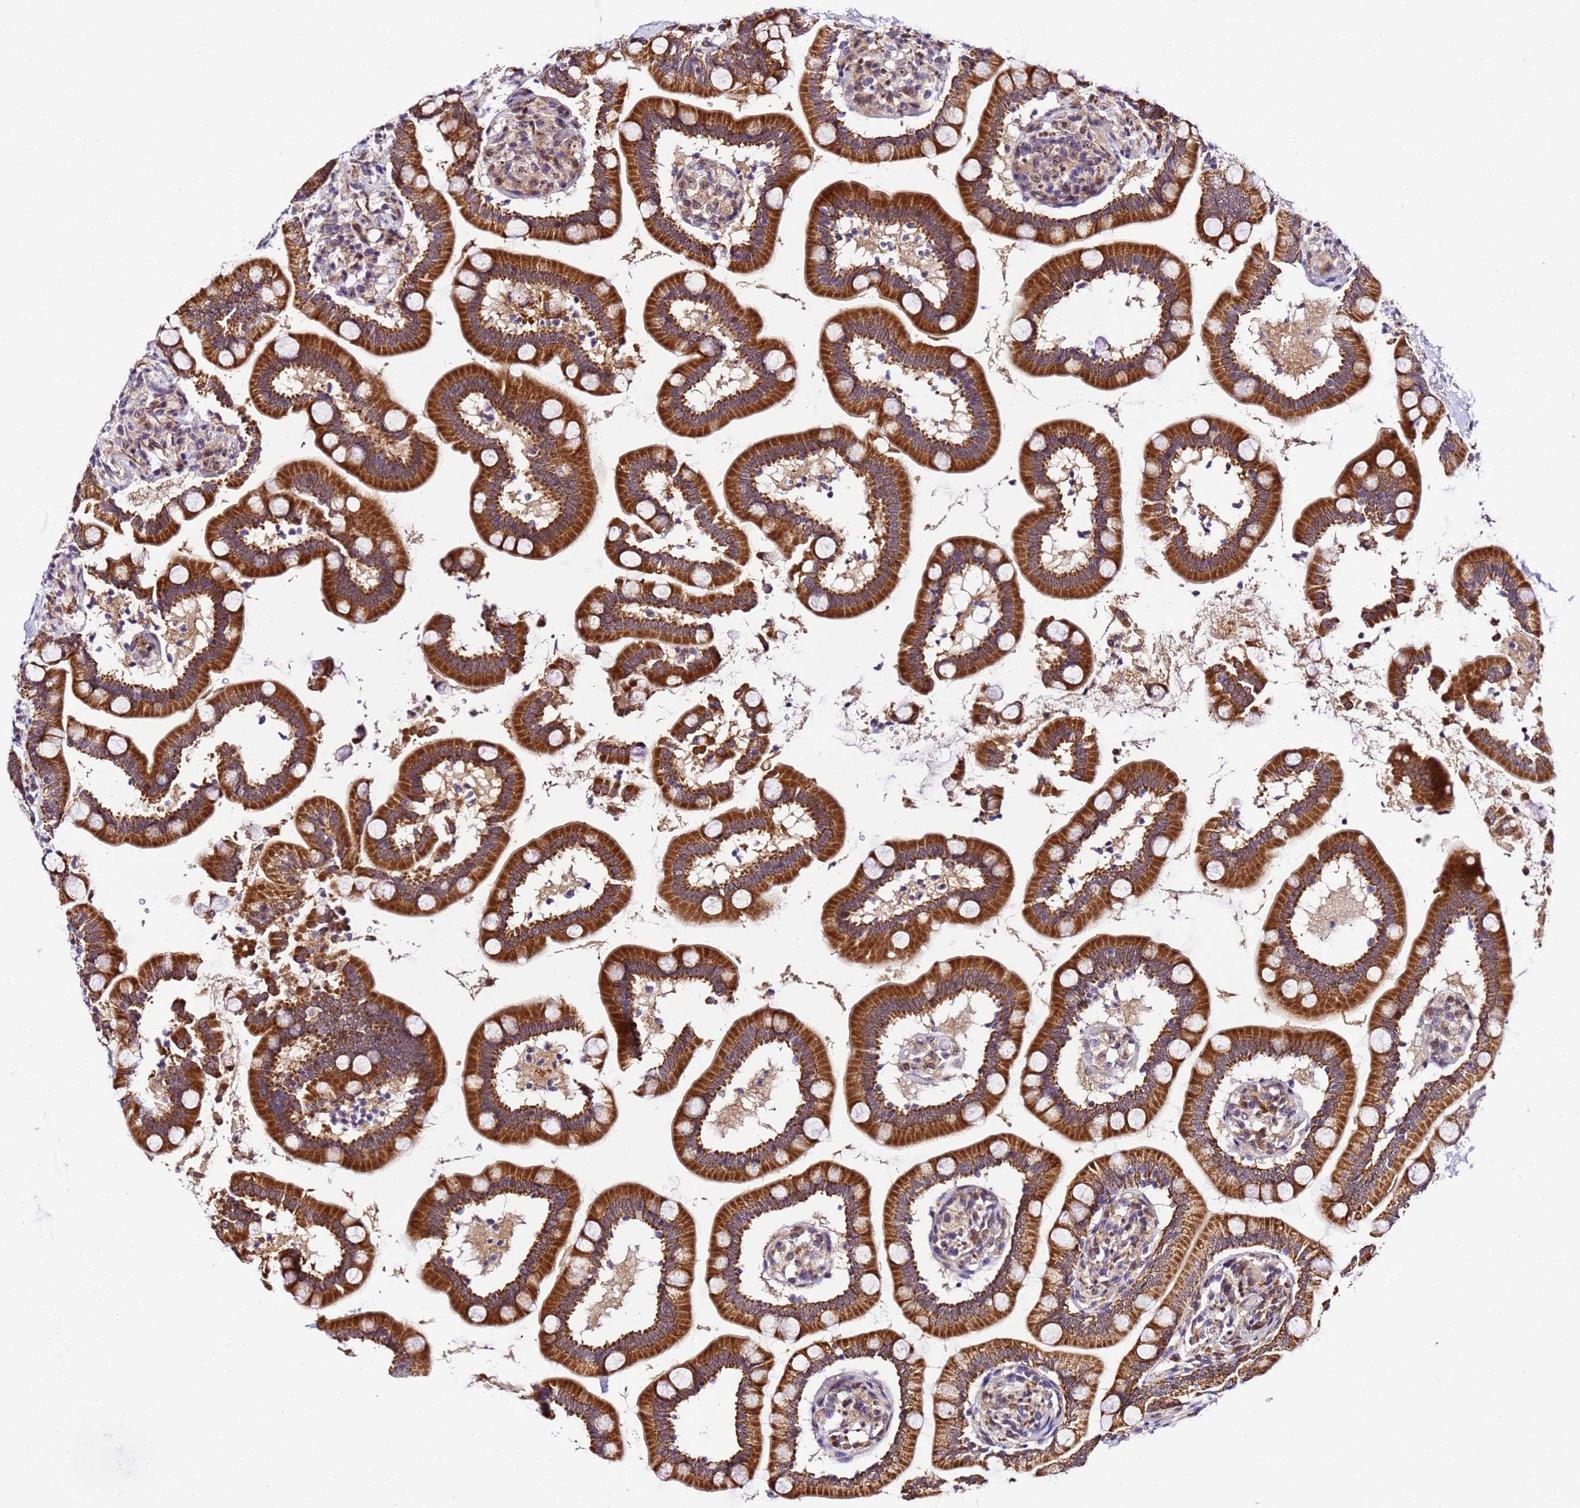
{"staining": {"intensity": "strong", "quantity": ">75%", "location": "cytoplasmic/membranous"}, "tissue": "small intestine", "cell_type": "Glandular cells", "image_type": "normal", "snomed": [{"axis": "morphology", "description": "Normal tissue, NOS"}, {"axis": "topography", "description": "Small intestine"}], "caption": "Glandular cells show high levels of strong cytoplasmic/membranous positivity in about >75% of cells in unremarkable small intestine. The protein of interest is stained brown, and the nuclei are stained in blue (DAB (3,3'-diaminobenzidine) IHC with brightfield microscopy, high magnification).", "gene": "SLX4IP", "patient": {"sex": "female", "age": 64}}